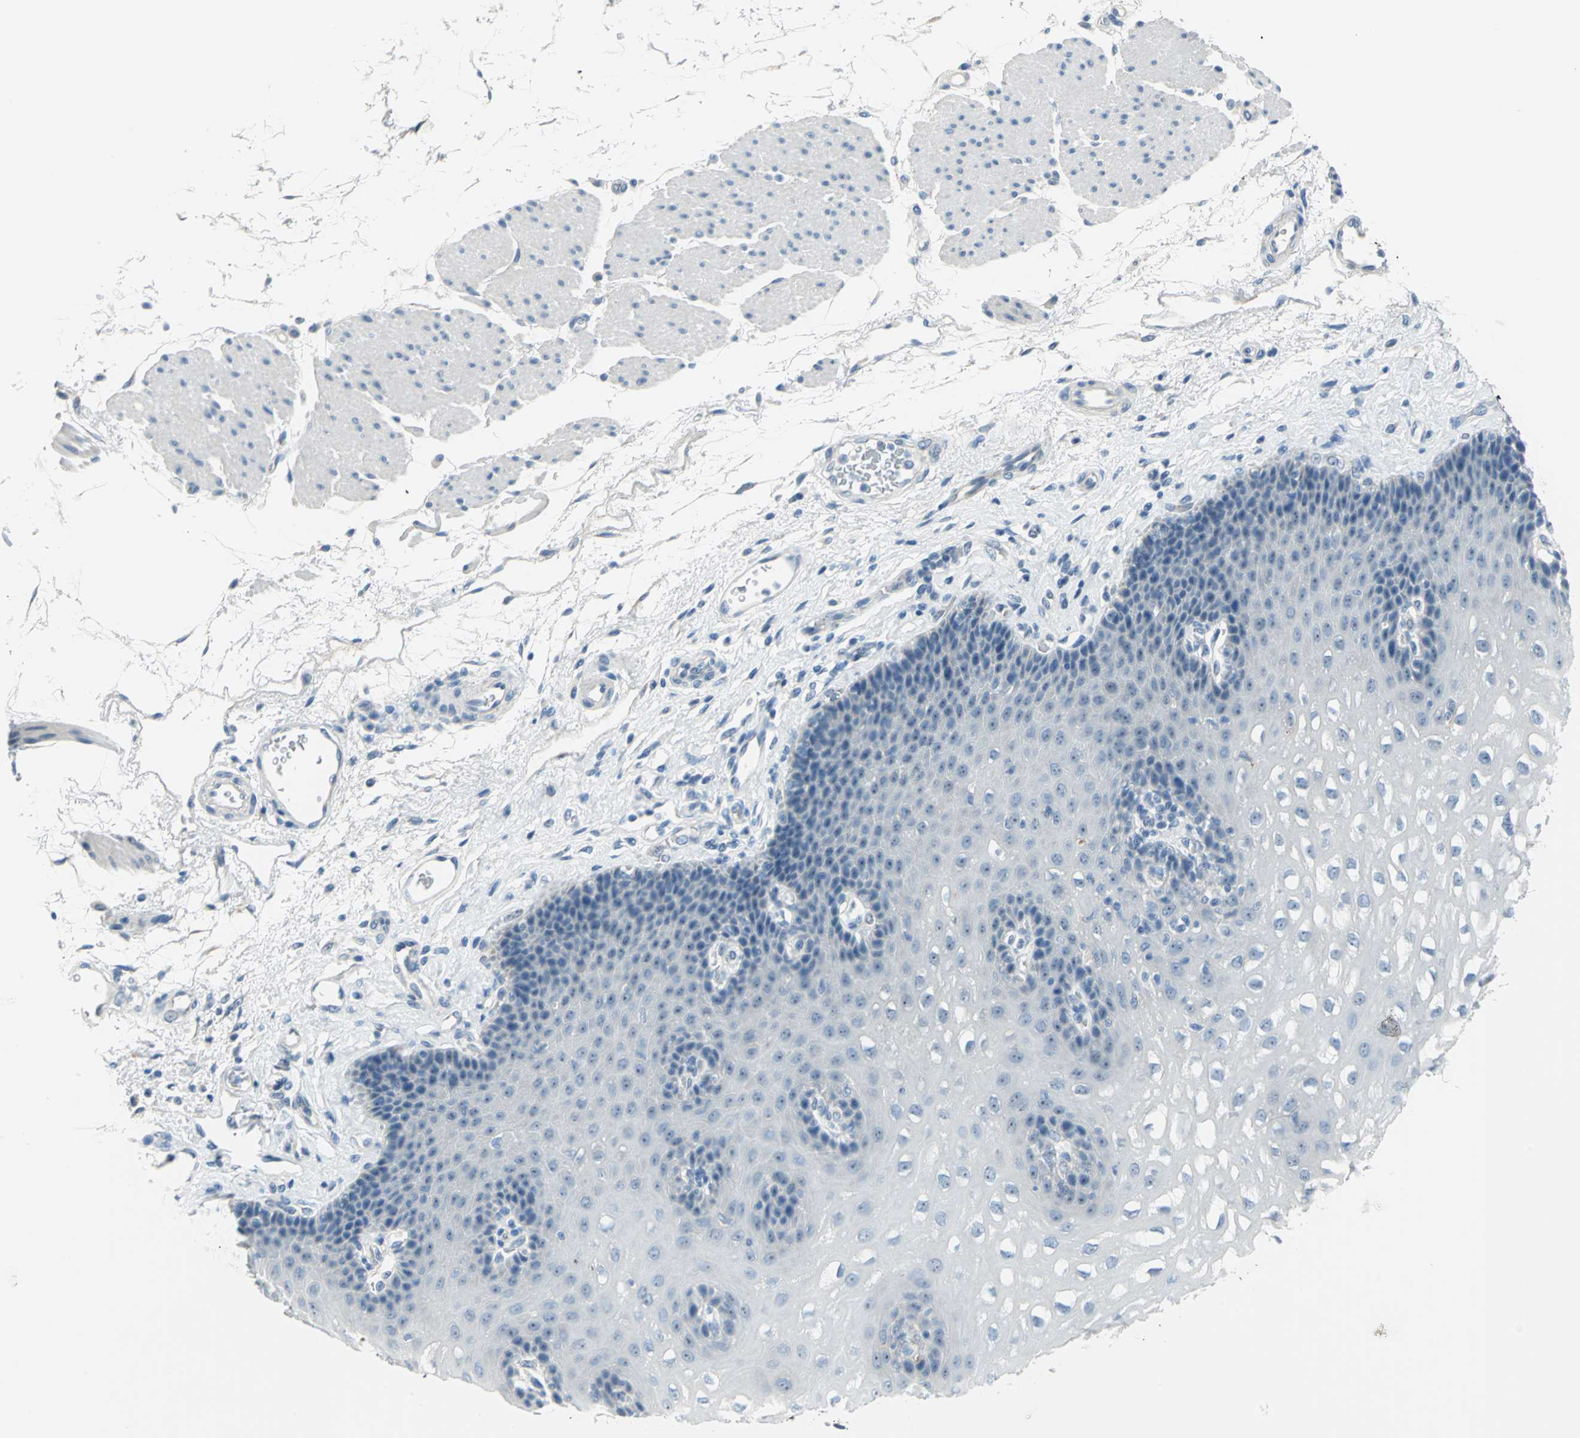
{"staining": {"intensity": "negative", "quantity": "none", "location": "none"}, "tissue": "esophagus", "cell_type": "Squamous epithelial cells", "image_type": "normal", "snomed": [{"axis": "morphology", "description": "Normal tissue, NOS"}, {"axis": "topography", "description": "Esophagus"}], "caption": "An image of esophagus stained for a protein shows no brown staining in squamous epithelial cells. Brightfield microscopy of immunohistochemistry (IHC) stained with DAB (3,3'-diaminobenzidine) (brown) and hematoxylin (blue), captured at high magnification.", "gene": "MUC4", "patient": {"sex": "female", "age": 72}}